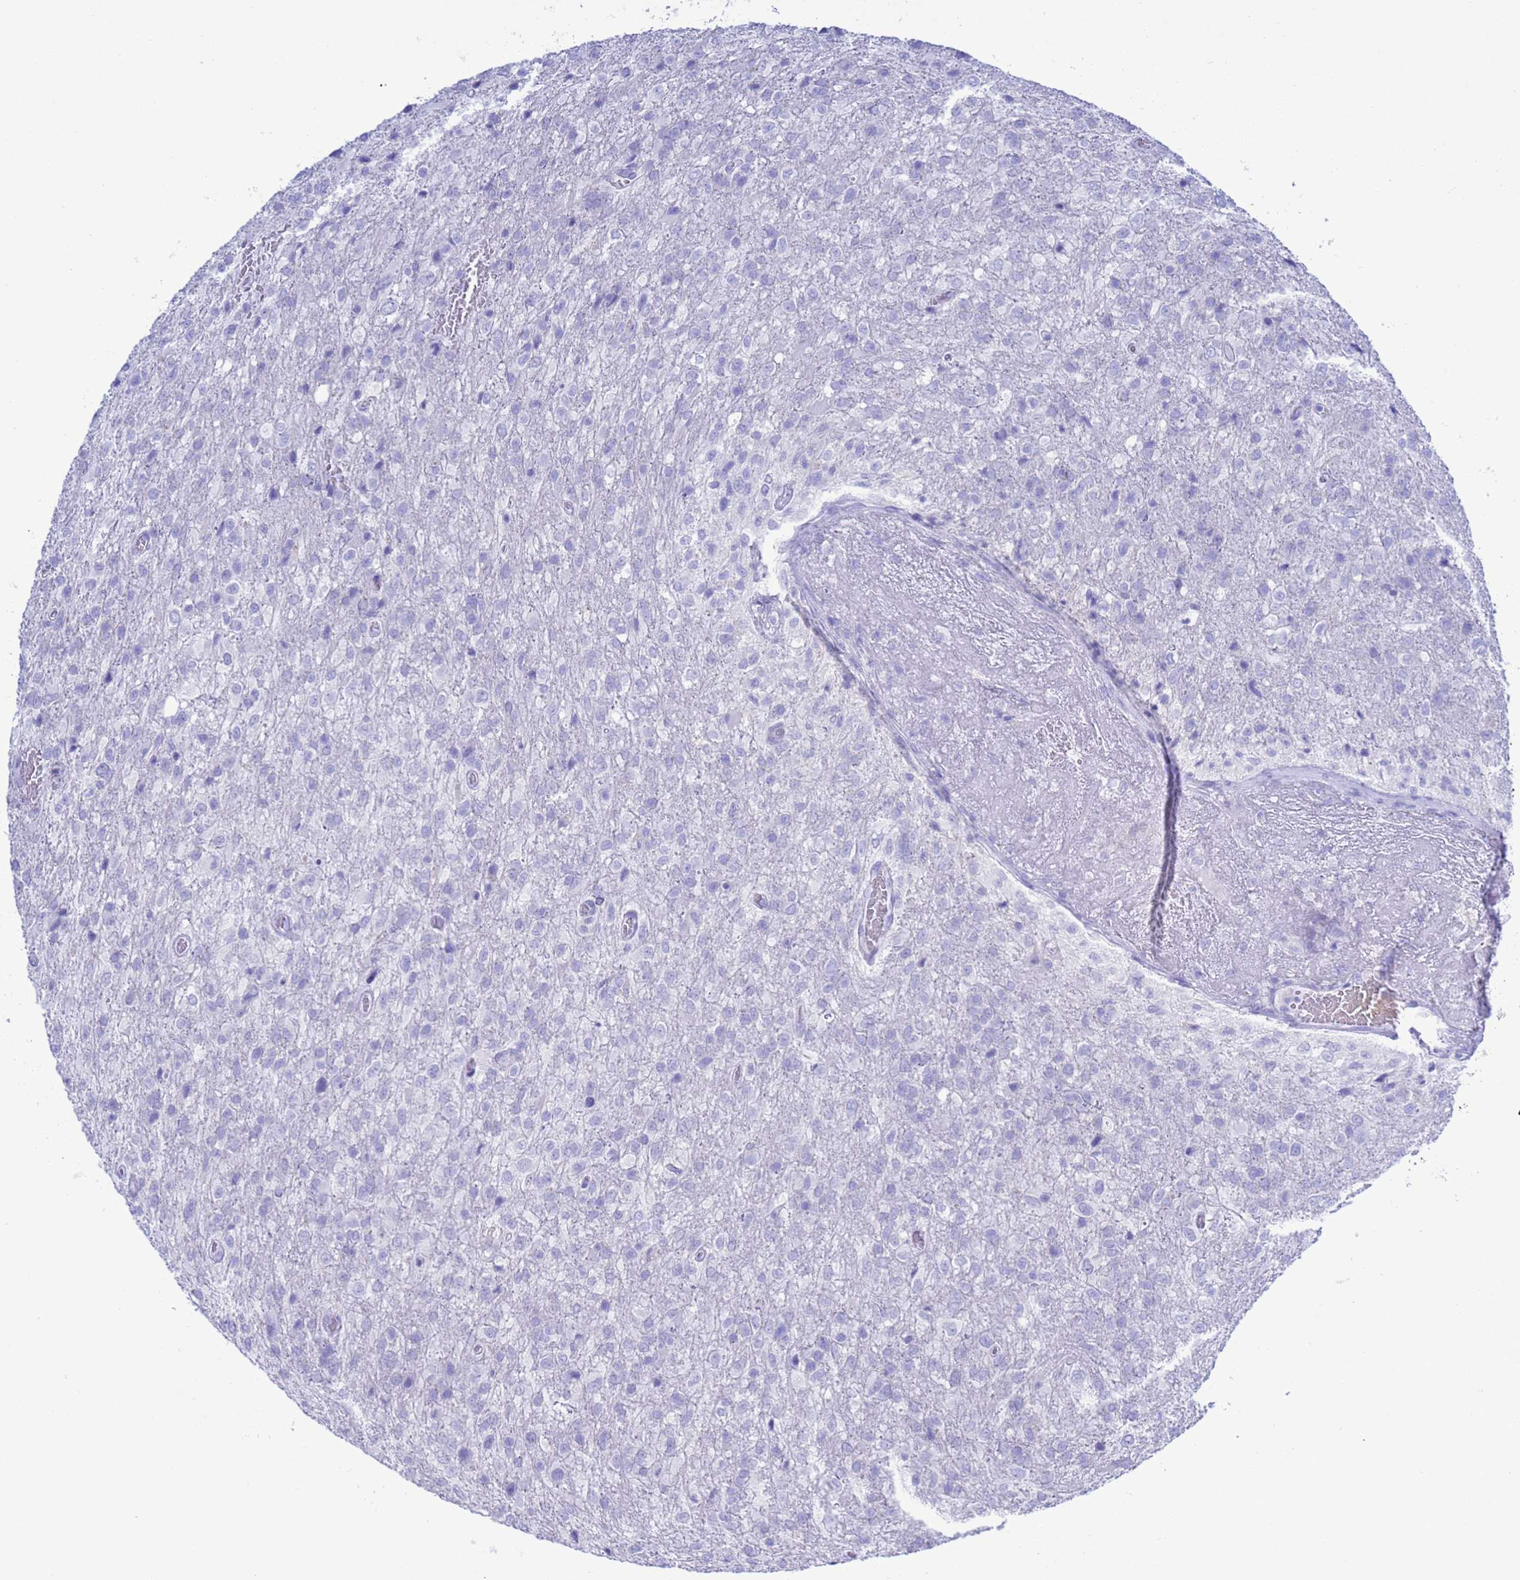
{"staining": {"intensity": "negative", "quantity": "none", "location": "none"}, "tissue": "glioma", "cell_type": "Tumor cells", "image_type": "cancer", "snomed": [{"axis": "morphology", "description": "Glioma, malignant, High grade"}, {"axis": "topography", "description": "Brain"}], "caption": "IHC of human glioma shows no staining in tumor cells.", "gene": "GSTM1", "patient": {"sex": "female", "age": 74}}